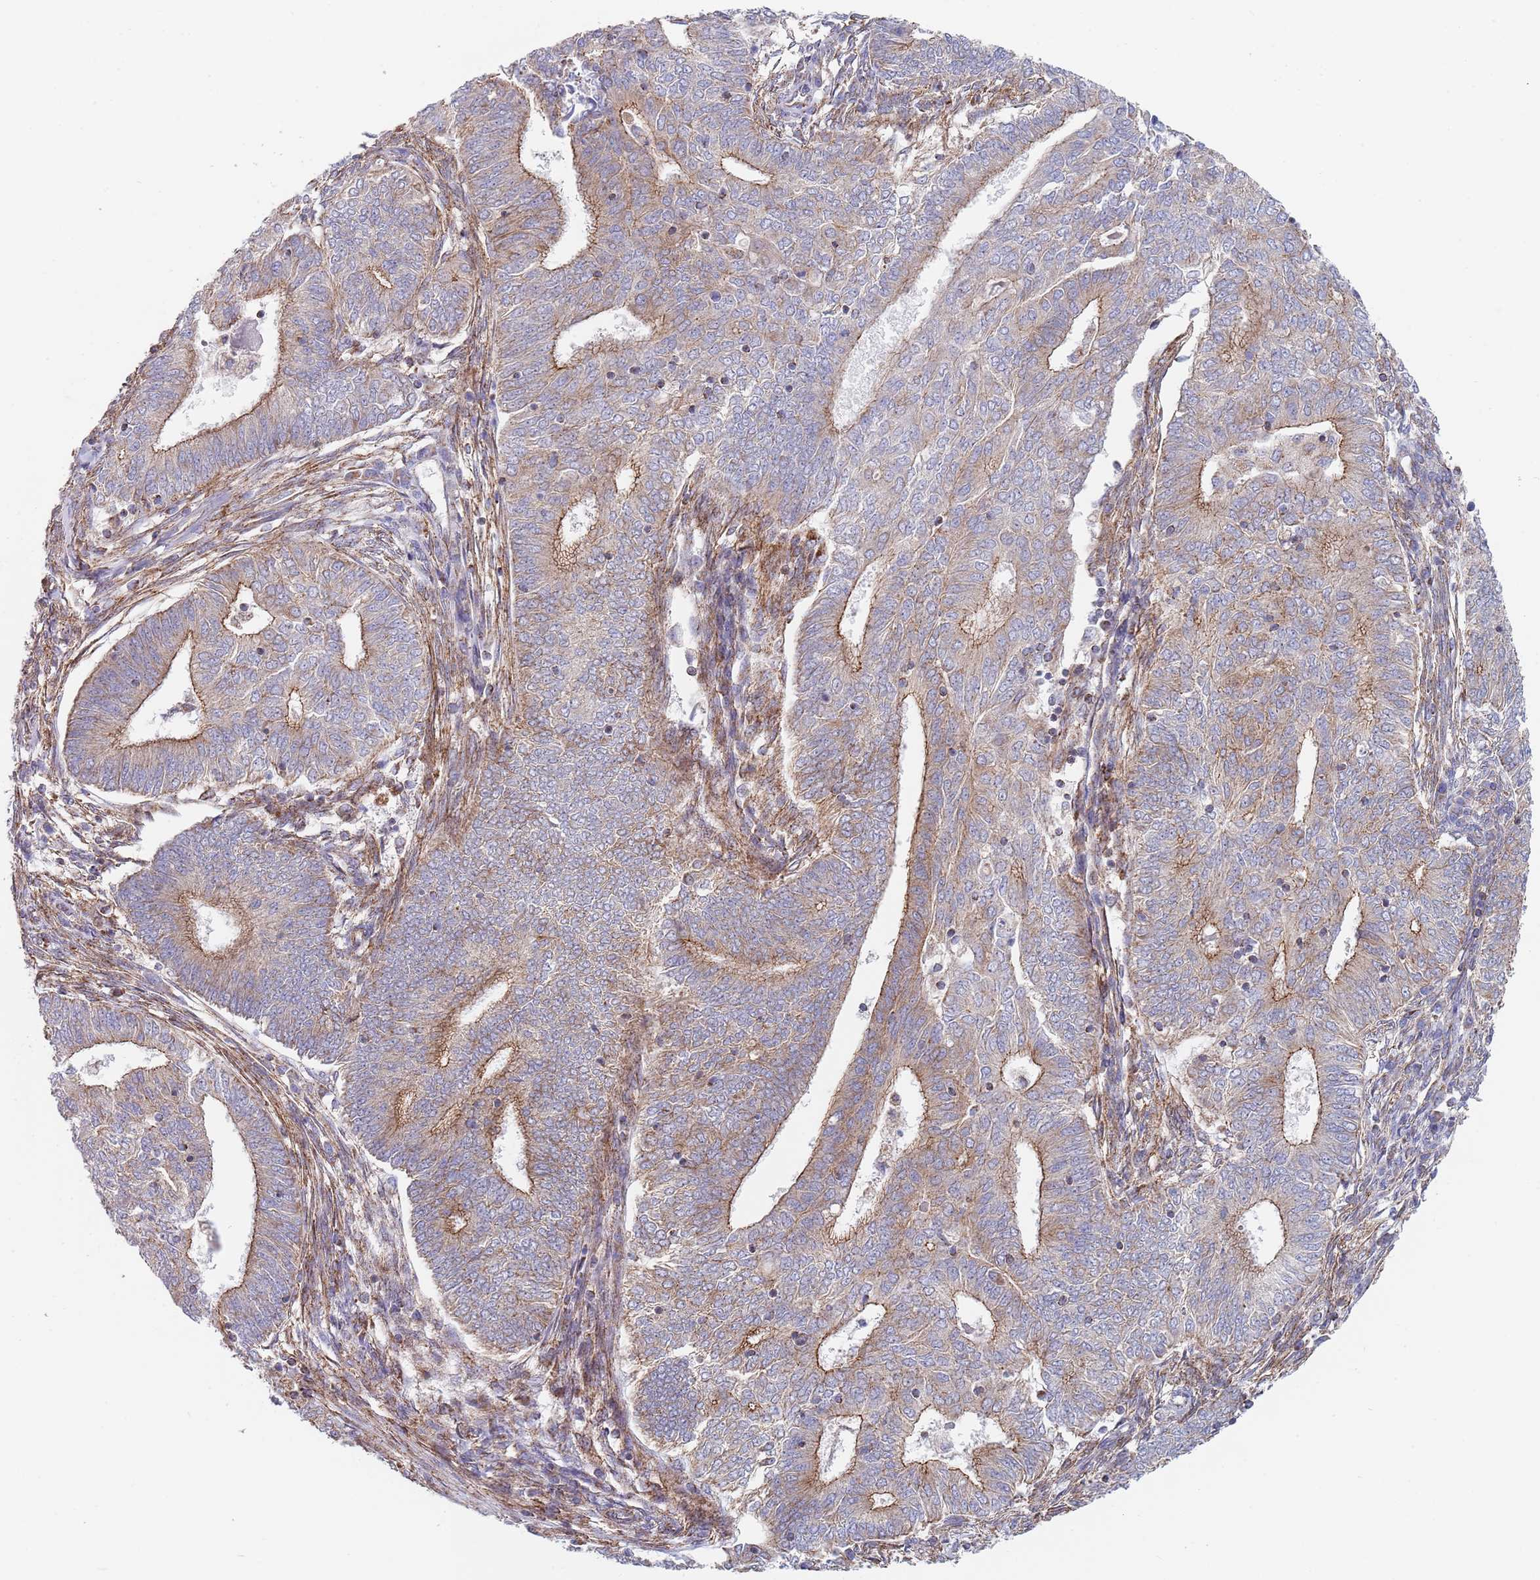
{"staining": {"intensity": "moderate", "quantity": "25%-75%", "location": "cytoplasmic/membranous"}, "tissue": "endometrial cancer", "cell_type": "Tumor cells", "image_type": "cancer", "snomed": [{"axis": "morphology", "description": "Adenocarcinoma, NOS"}, {"axis": "topography", "description": "Endometrium"}], "caption": "Adenocarcinoma (endometrial) was stained to show a protein in brown. There is medium levels of moderate cytoplasmic/membranous staining in approximately 25%-75% of tumor cells. The protein of interest is shown in brown color, while the nuclei are stained blue.", "gene": "PWWP3A", "patient": {"sex": "female", "age": 62}}